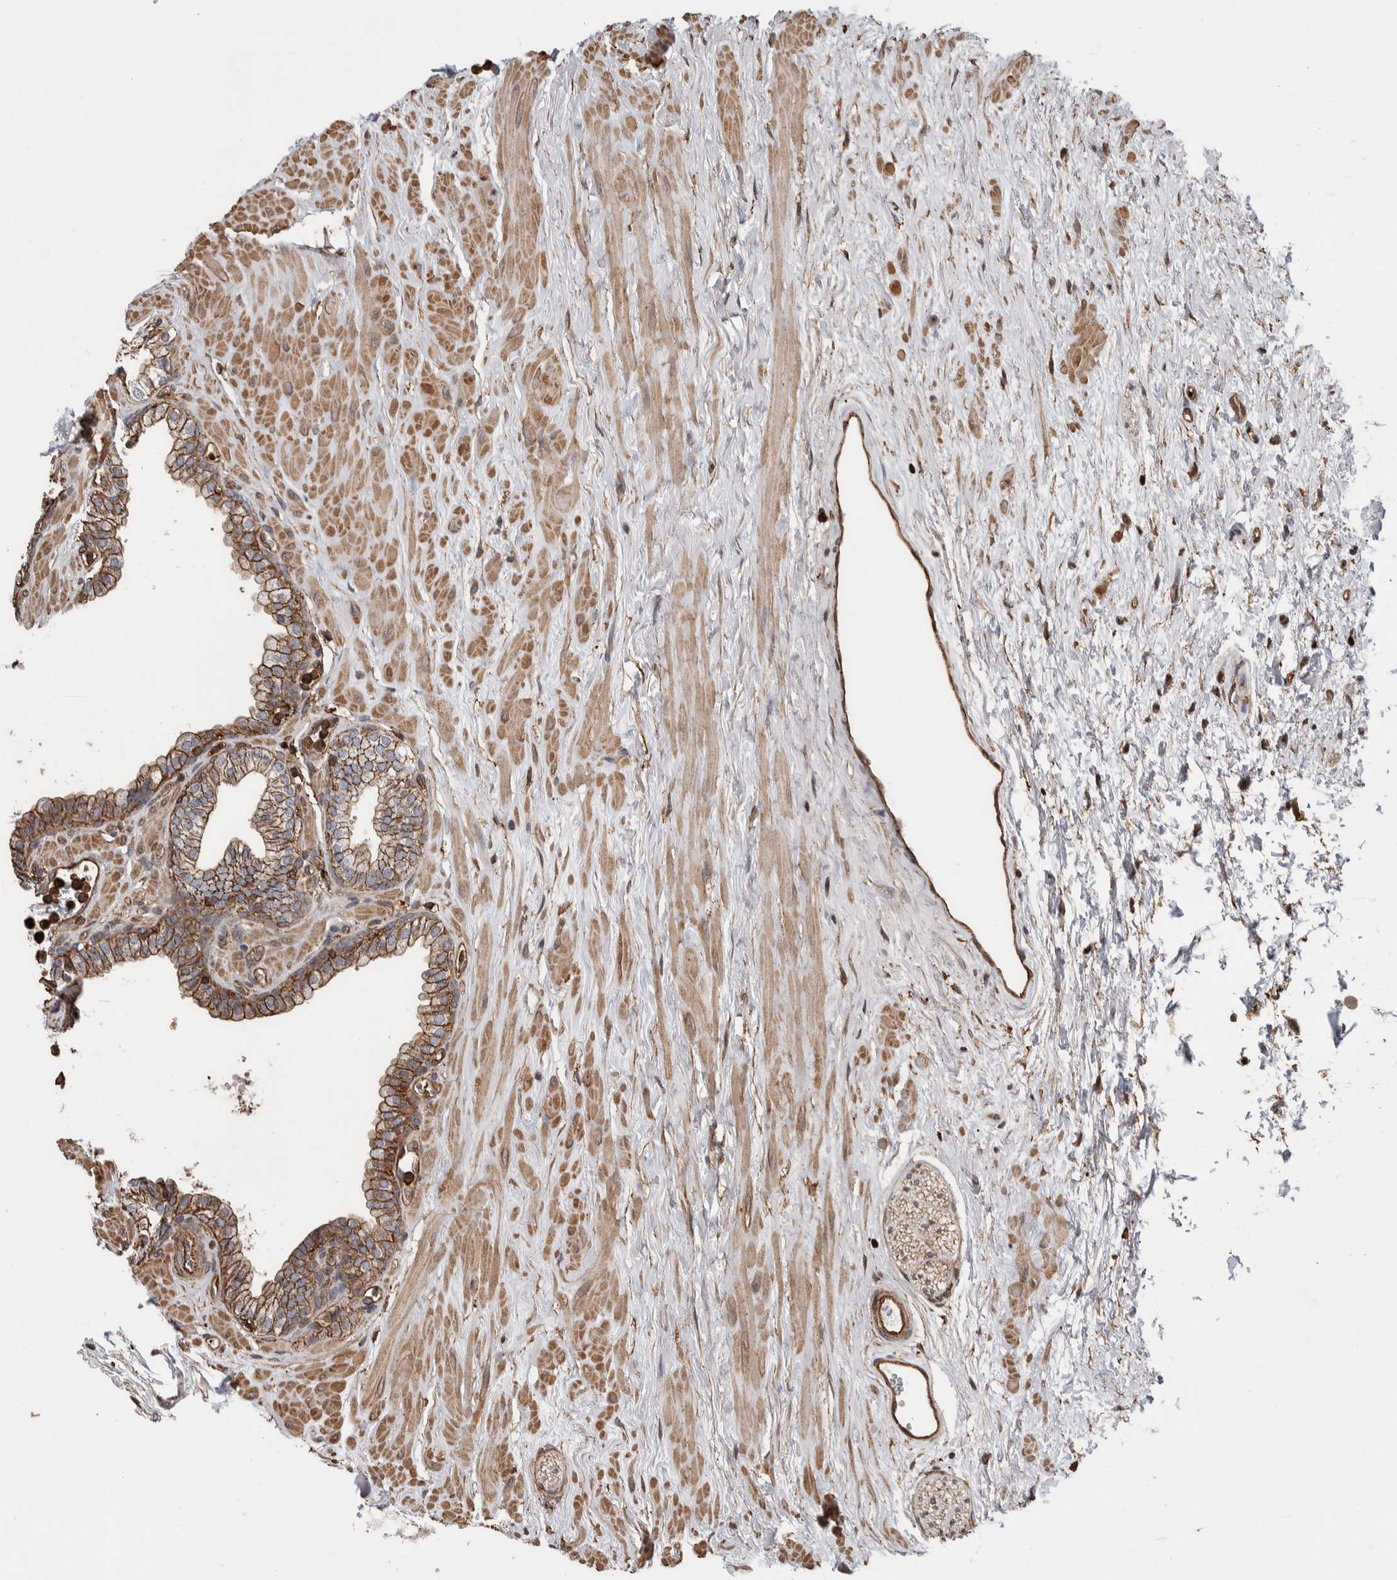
{"staining": {"intensity": "moderate", "quantity": ">75%", "location": "cytoplasmic/membranous"}, "tissue": "prostate", "cell_type": "Glandular cells", "image_type": "normal", "snomed": [{"axis": "morphology", "description": "Normal tissue, NOS"}, {"axis": "morphology", "description": "Urothelial carcinoma, Low grade"}, {"axis": "topography", "description": "Urinary bladder"}, {"axis": "topography", "description": "Prostate"}], "caption": "Prostate stained for a protein (brown) shows moderate cytoplasmic/membranous positive staining in about >75% of glandular cells.", "gene": "ENPP2", "patient": {"sex": "male", "age": 60}}